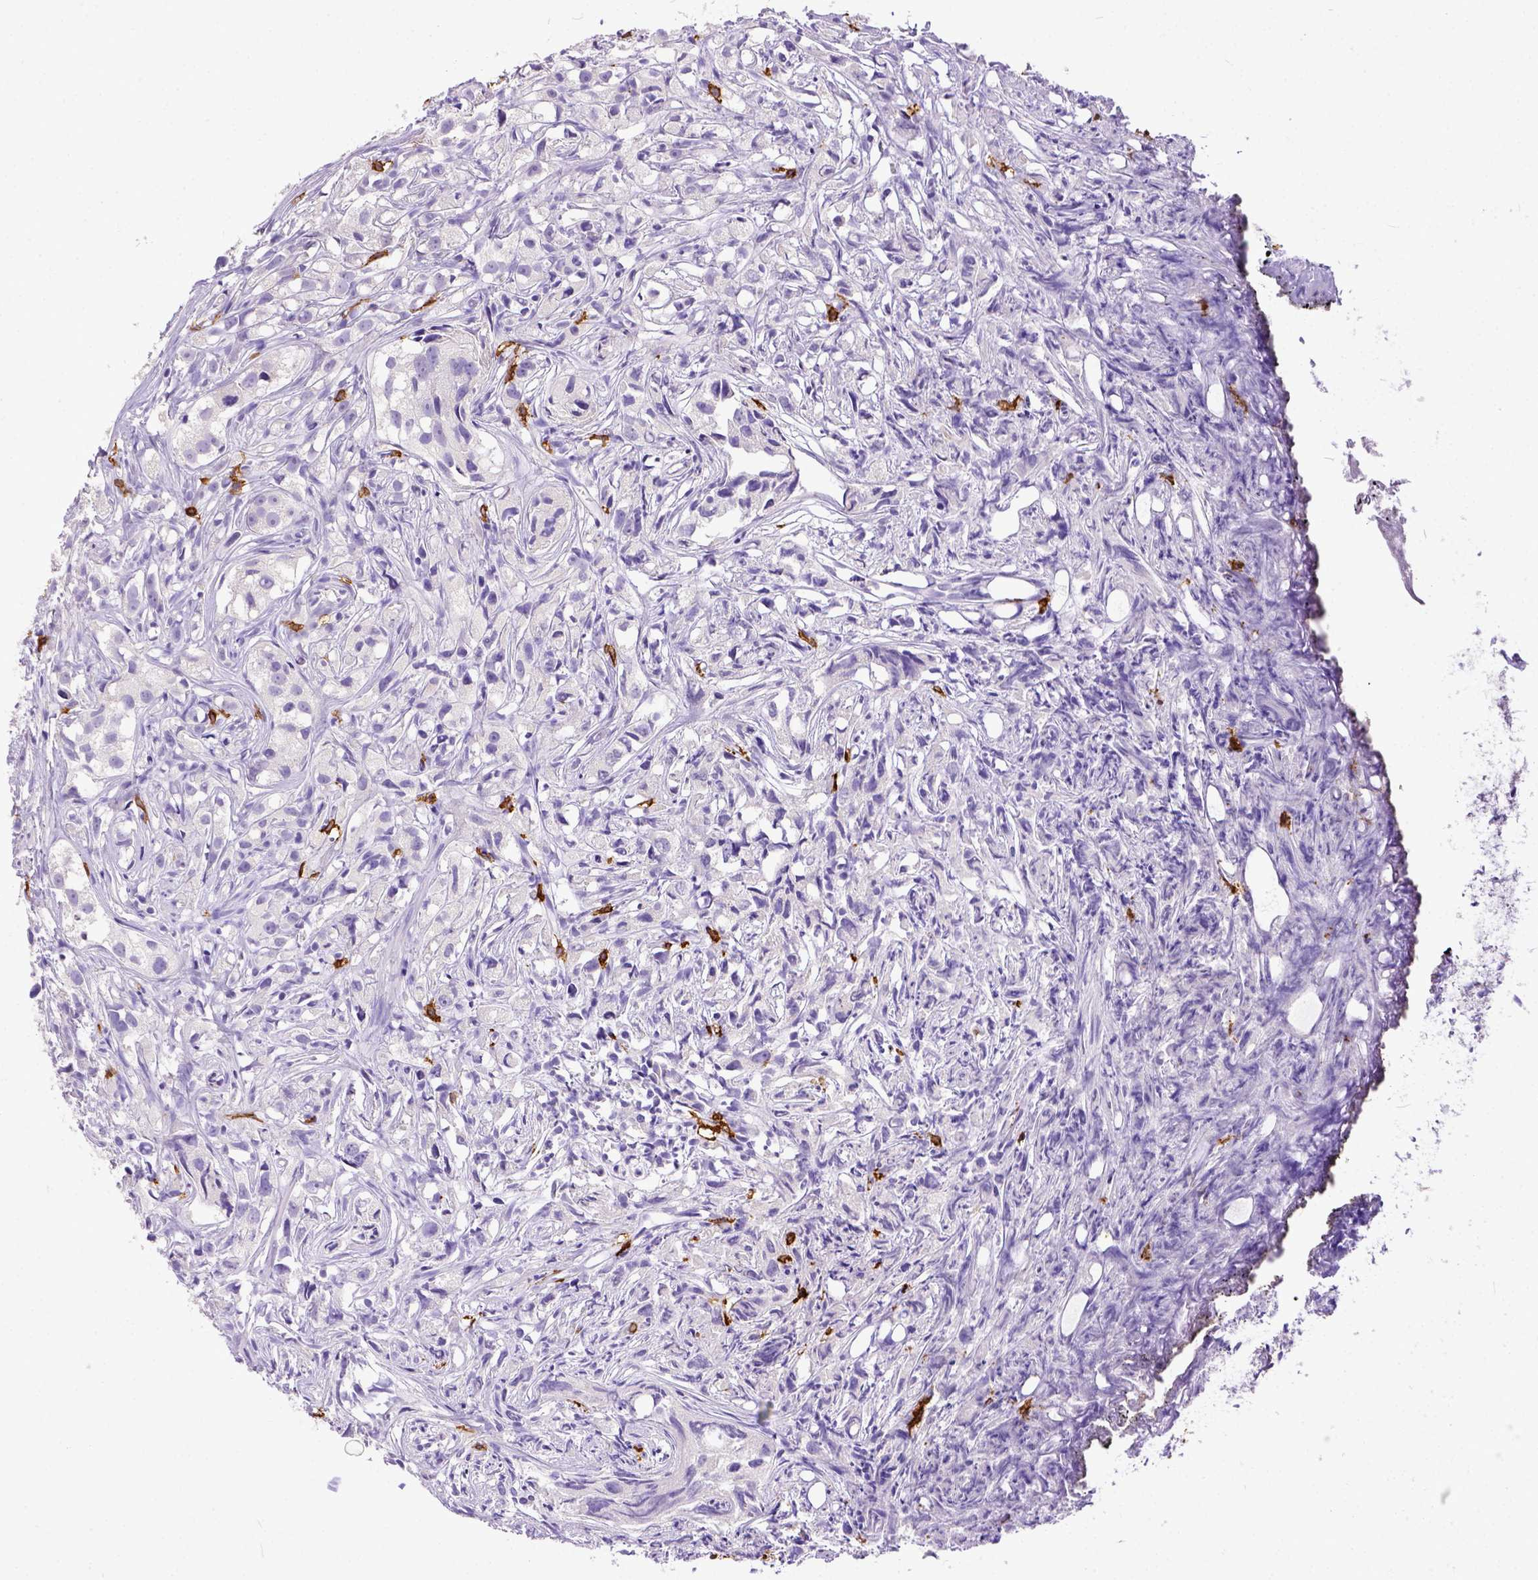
{"staining": {"intensity": "negative", "quantity": "none", "location": "none"}, "tissue": "prostate cancer", "cell_type": "Tumor cells", "image_type": "cancer", "snomed": [{"axis": "morphology", "description": "Adenocarcinoma, High grade"}, {"axis": "topography", "description": "Prostate"}], "caption": "Immunohistochemistry (IHC) of human high-grade adenocarcinoma (prostate) reveals no positivity in tumor cells.", "gene": "KIT", "patient": {"sex": "male", "age": 68}}